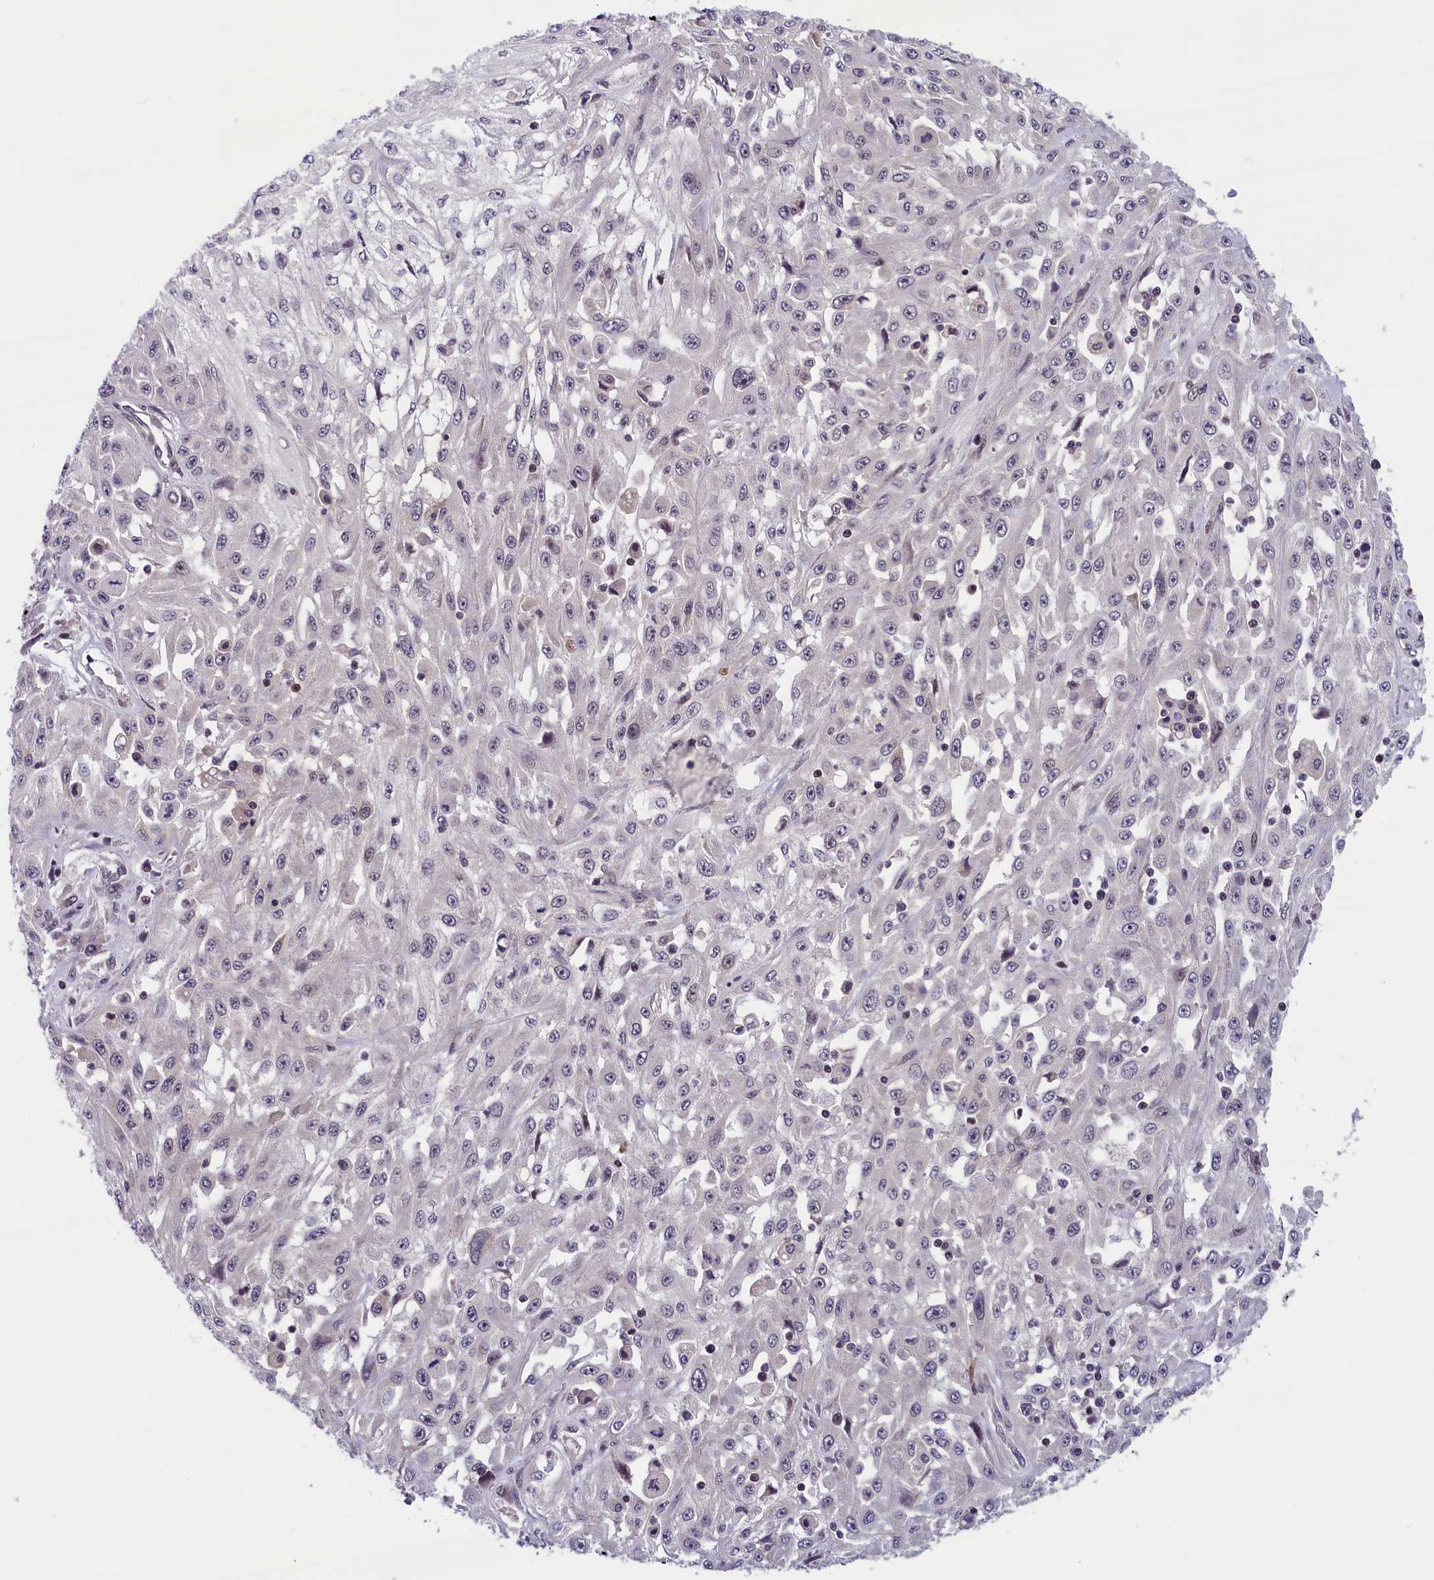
{"staining": {"intensity": "negative", "quantity": "none", "location": "none"}, "tissue": "skin cancer", "cell_type": "Tumor cells", "image_type": "cancer", "snomed": [{"axis": "morphology", "description": "Squamous cell carcinoma, NOS"}, {"axis": "morphology", "description": "Squamous cell carcinoma, metastatic, NOS"}, {"axis": "topography", "description": "Skin"}, {"axis": "topography", "description": "Lymph node"}], "caption": "An immunohistochemistry image of squamous cell carcinoma (skin) is shown. There is no staining in tumor cells of squamous cell carcinoma (skin).", "gene": "KCNK6", "patient": {"sex": "male", "age": 75}}